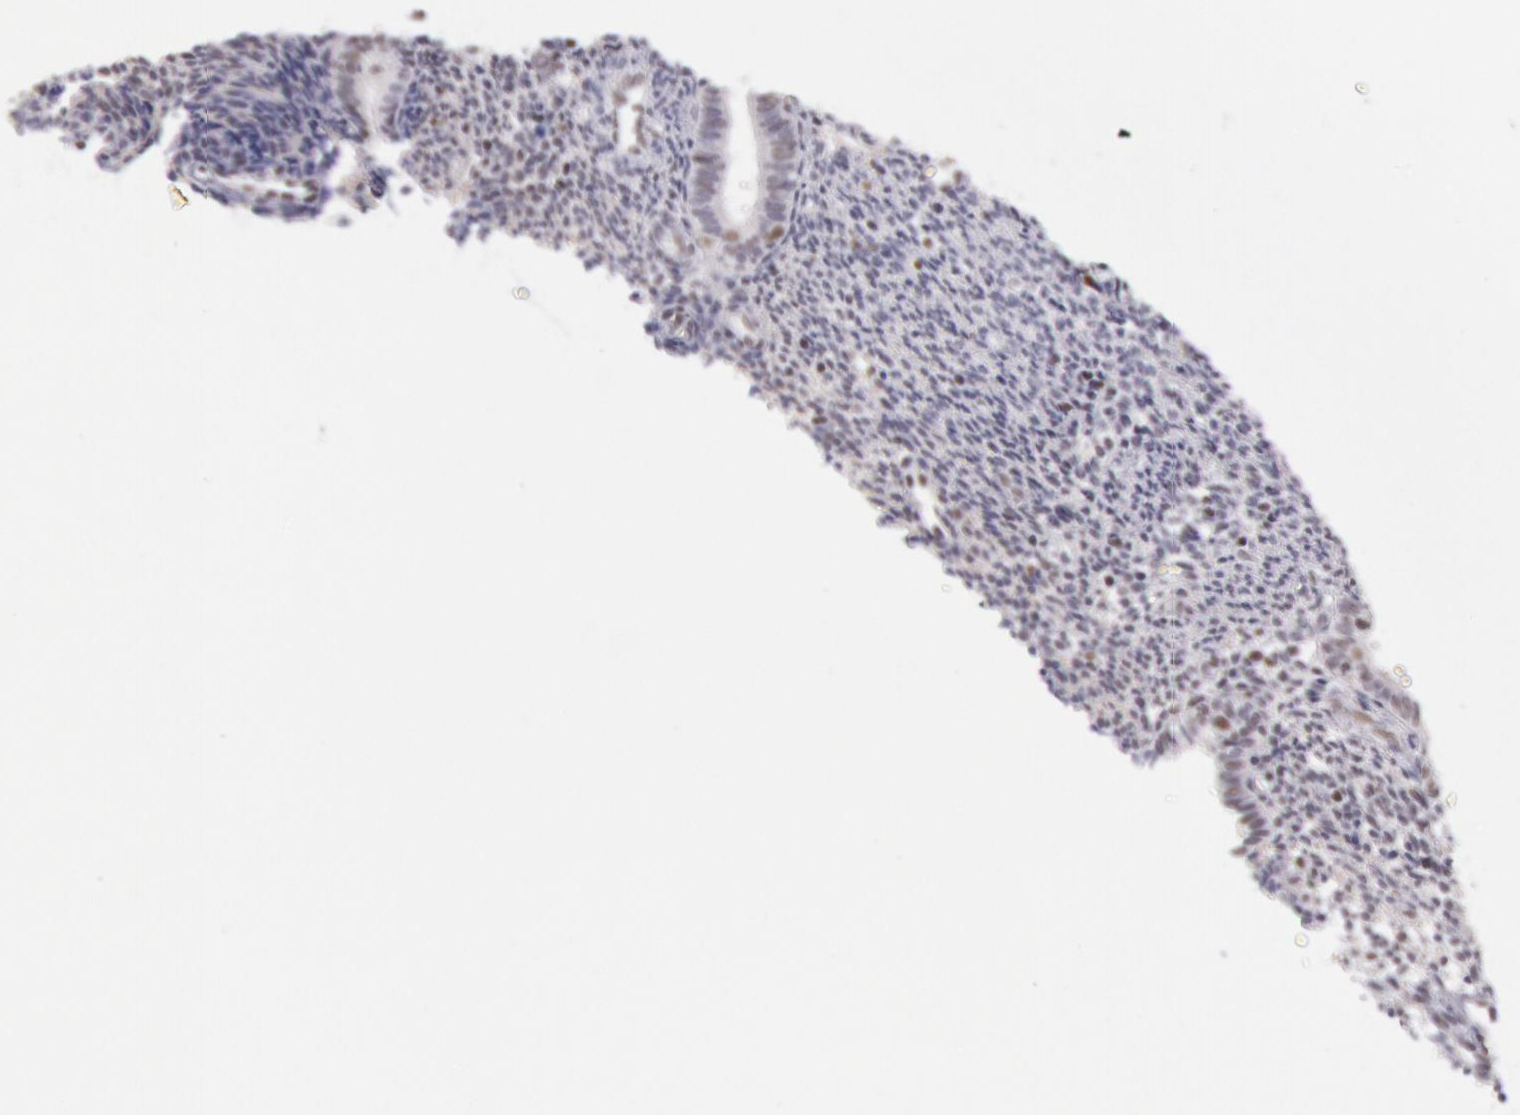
{"staining": {"intensity": "weak", "quantity": "<25%", "location": "nuclear"}, "tissue": "endometrium", "cell_type": "Cells in endometrial stroma", "image_type": "normal", "snomed": [{"axis": "morphology", "description": "Normal tissue, NOS"}, {"axis": "topography", "description": "Endometrium"}], "caption": "Immunohistochemical staining of unremarkable human endometrium reveals no significant staining in cells in endometrial stroma. (DAB immunohistochemistry visualized using brightfield microscopy, high magnification).", "gene": "TASL", "patient": {"sex": "female", "age": 27}}